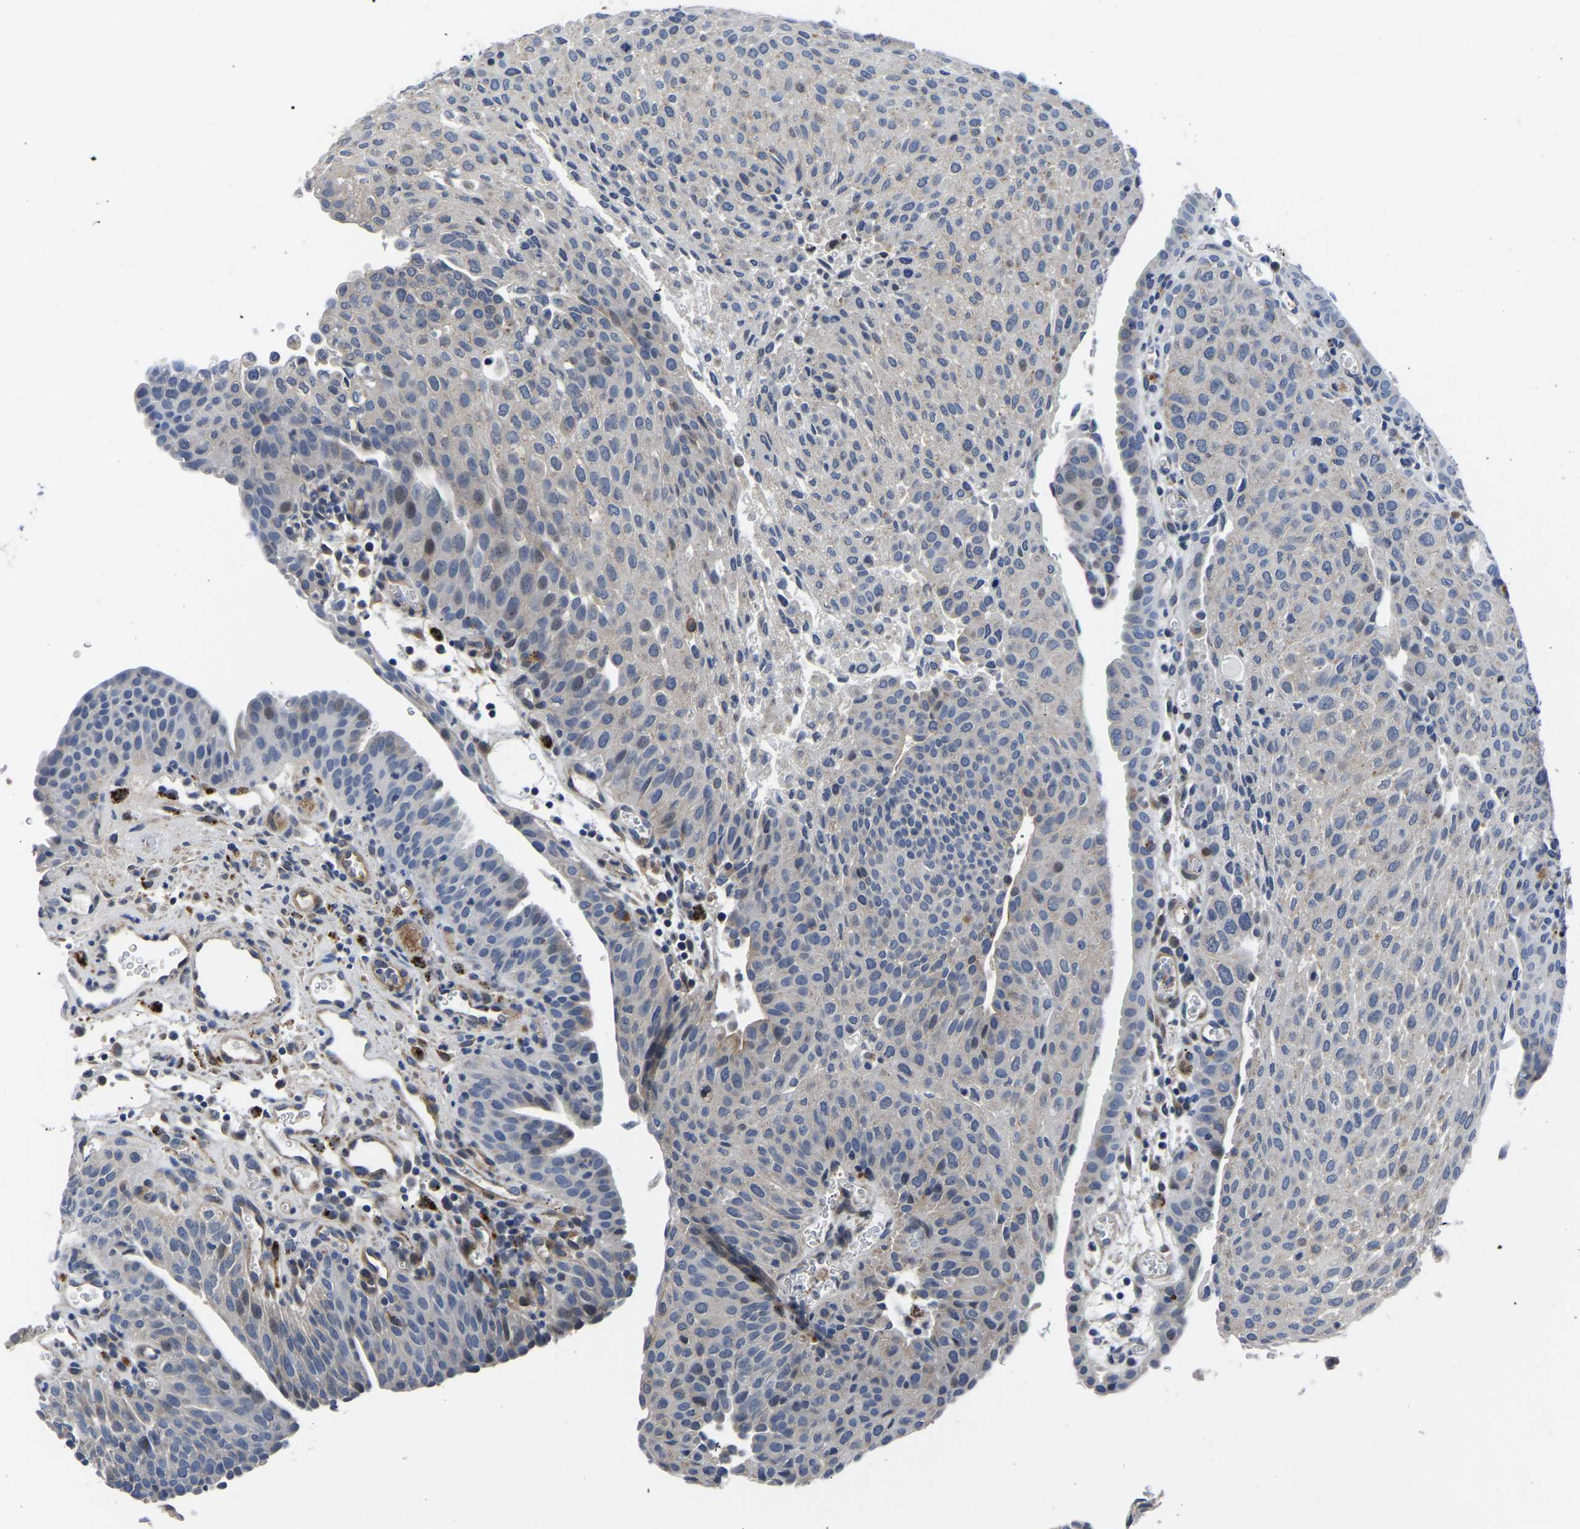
{"staining": {"intensity": "negative", "quantity": "none", "location": "none"}, "tissue": "urothelial cancer", "cell_type": "Tumor cells", "image_type": "cancer", "snomed": [{"axis": "morphology", "description": "Urothelial carcinoma, Low grade"}, {"axis": "morphology", "description": "Urothelial carcinoma, High grade"}, {"axis": "topography", "description": "Urinary bladder"}], "caption": "Immunohistochemical staining of human high-grade urothelial carcinoma demonstrates no significant positivity in tumor cells.", "gene": "PDLIM7", "patient": {"sex": "male", "age": 35}}